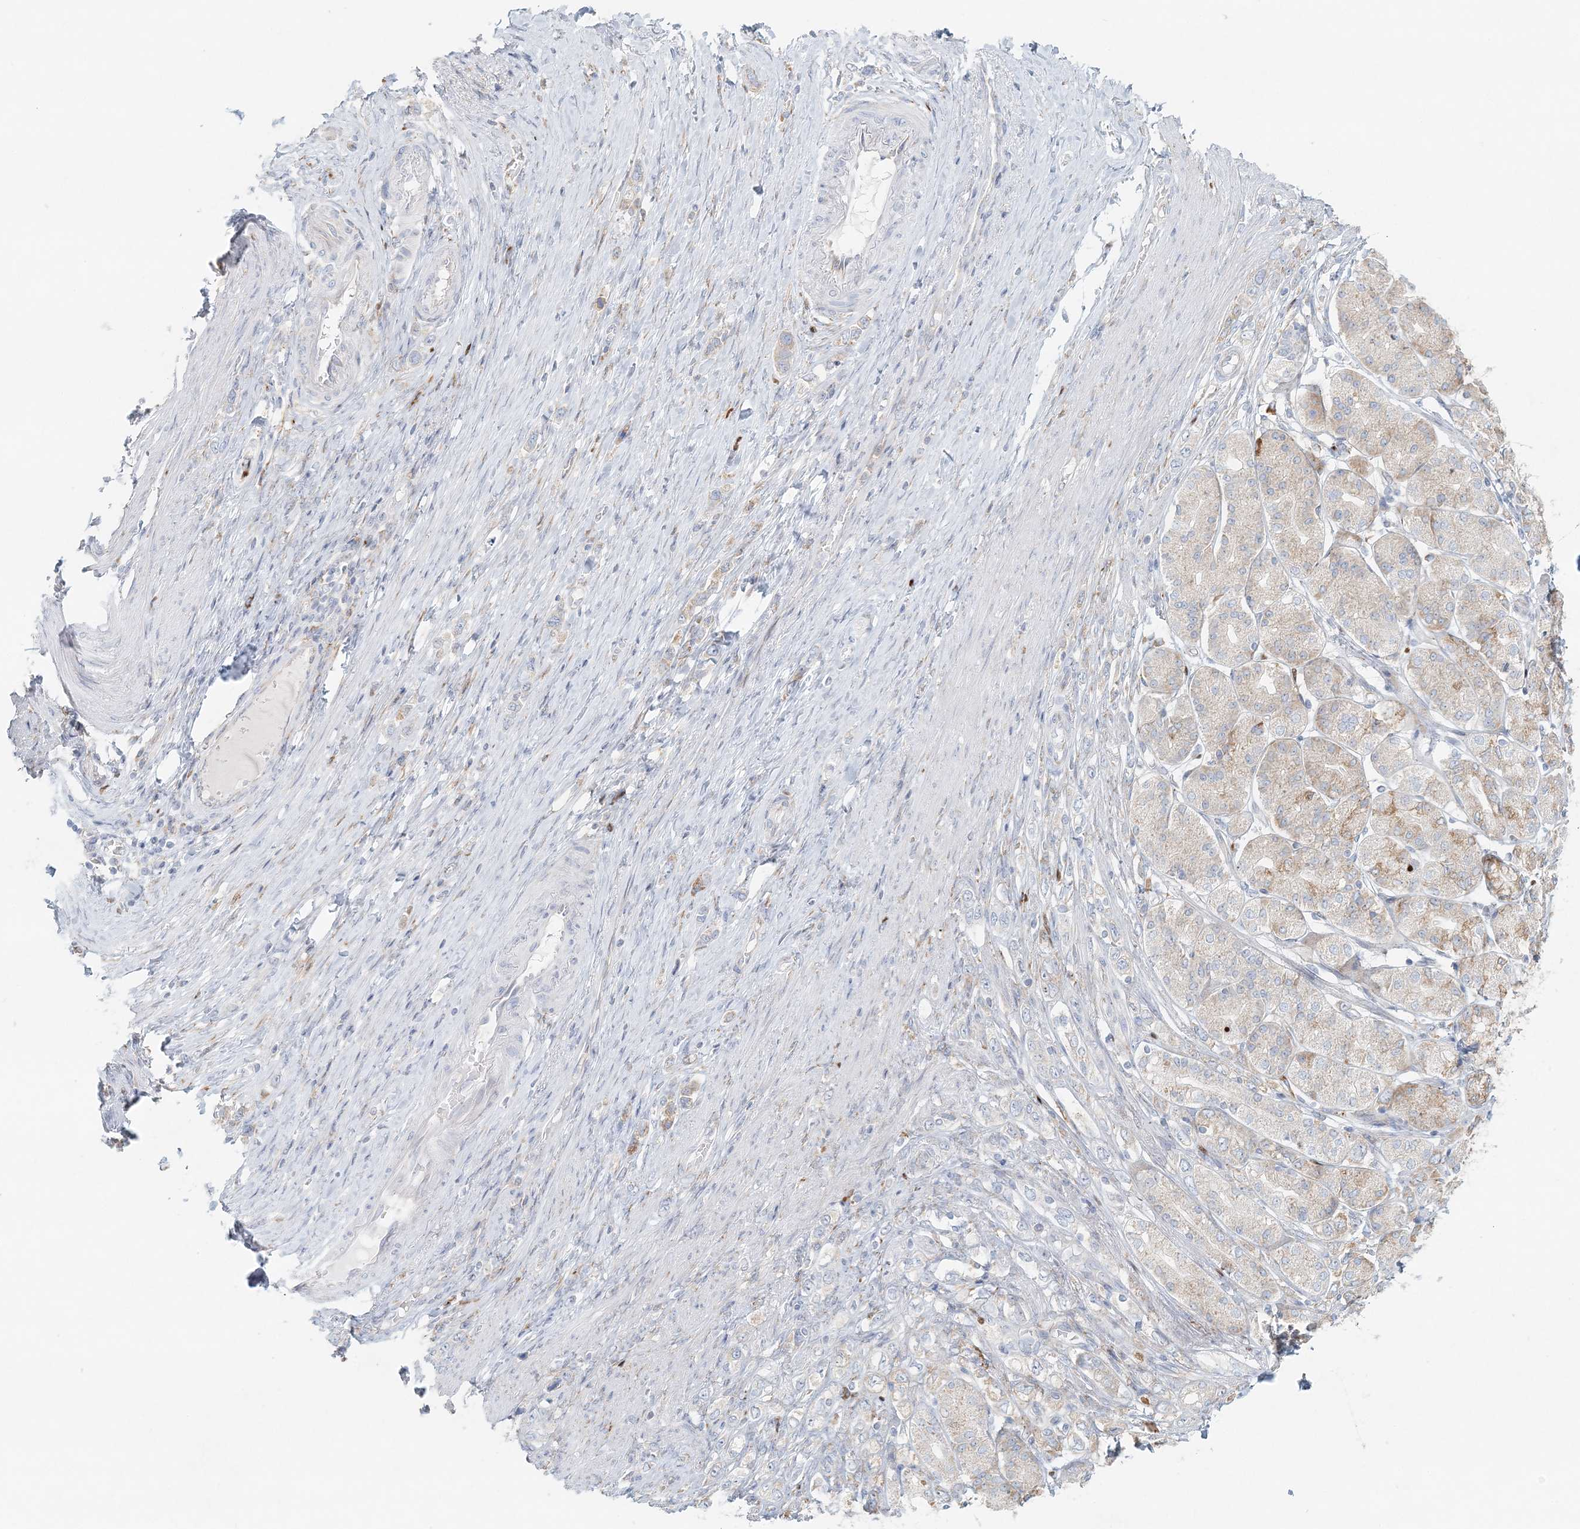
{"staining": {"intensity": "negative", "quantity": "none", "location": "none"}, "tissue": "stomach cancer", "cell_type": "Tumor cells", "image_type": "cancer", "snomed": [{"axis": "morphology", "description": "Adenocarcinoma, NOS"}, {"axis": "topography", "description": "Stomach"}], "caption": "Immunohistochemistry (IHC) histopathology image of stomach adenocarcinoma stained for a protein (brown), which displays no staining in tumor cells. Nuclei are stained in blue.", "gene": "STK11IP", "patient": {"sex": "female", "age": 65}}